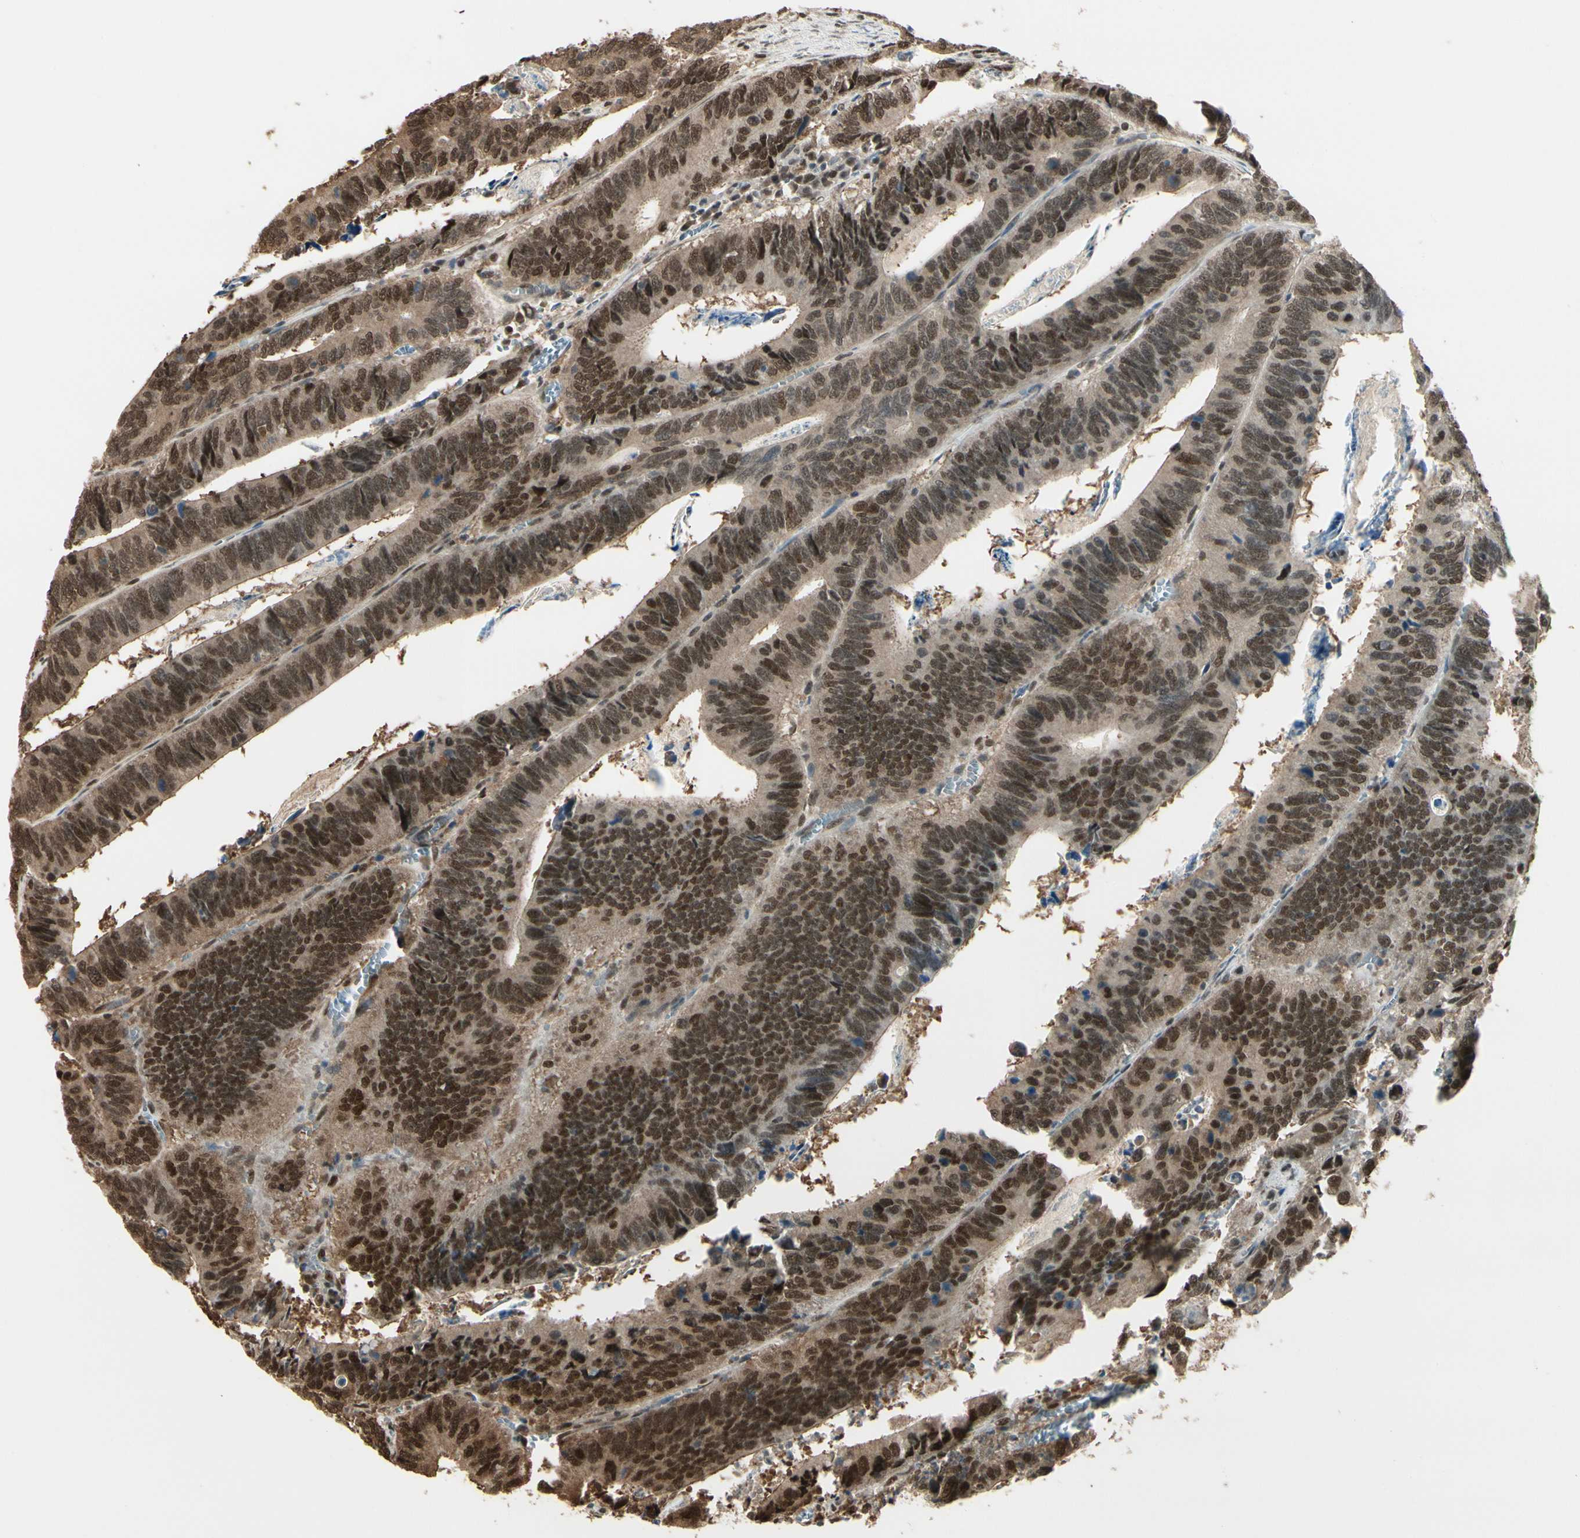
{"staining": {"intensity": "strong", "quantity": ">75%", "location": "cytoplasmic/membranous,nuclear"}, "tissue": "colorectal cancer", "cell_type": "Tumor cells", "image_type": "cancer", "snomed": [{"axis": "morphology", "description": "Adenocarcinoma, NOS"}, {"axis": "topography", "description": "Colon"}], "caption": "Immunohistochemical staining of colorectal cancer shows strong cytoplasmic/membranous and nuclear protein positivity in approximately >75% of tumor cells. The protein of interest is stained brown, and the nuclei are stained in blue (DAB IHC with brightfield microscopy, high magnification).", "gene": "HSF1", "patient": {"sex": "male", "age": 72}}